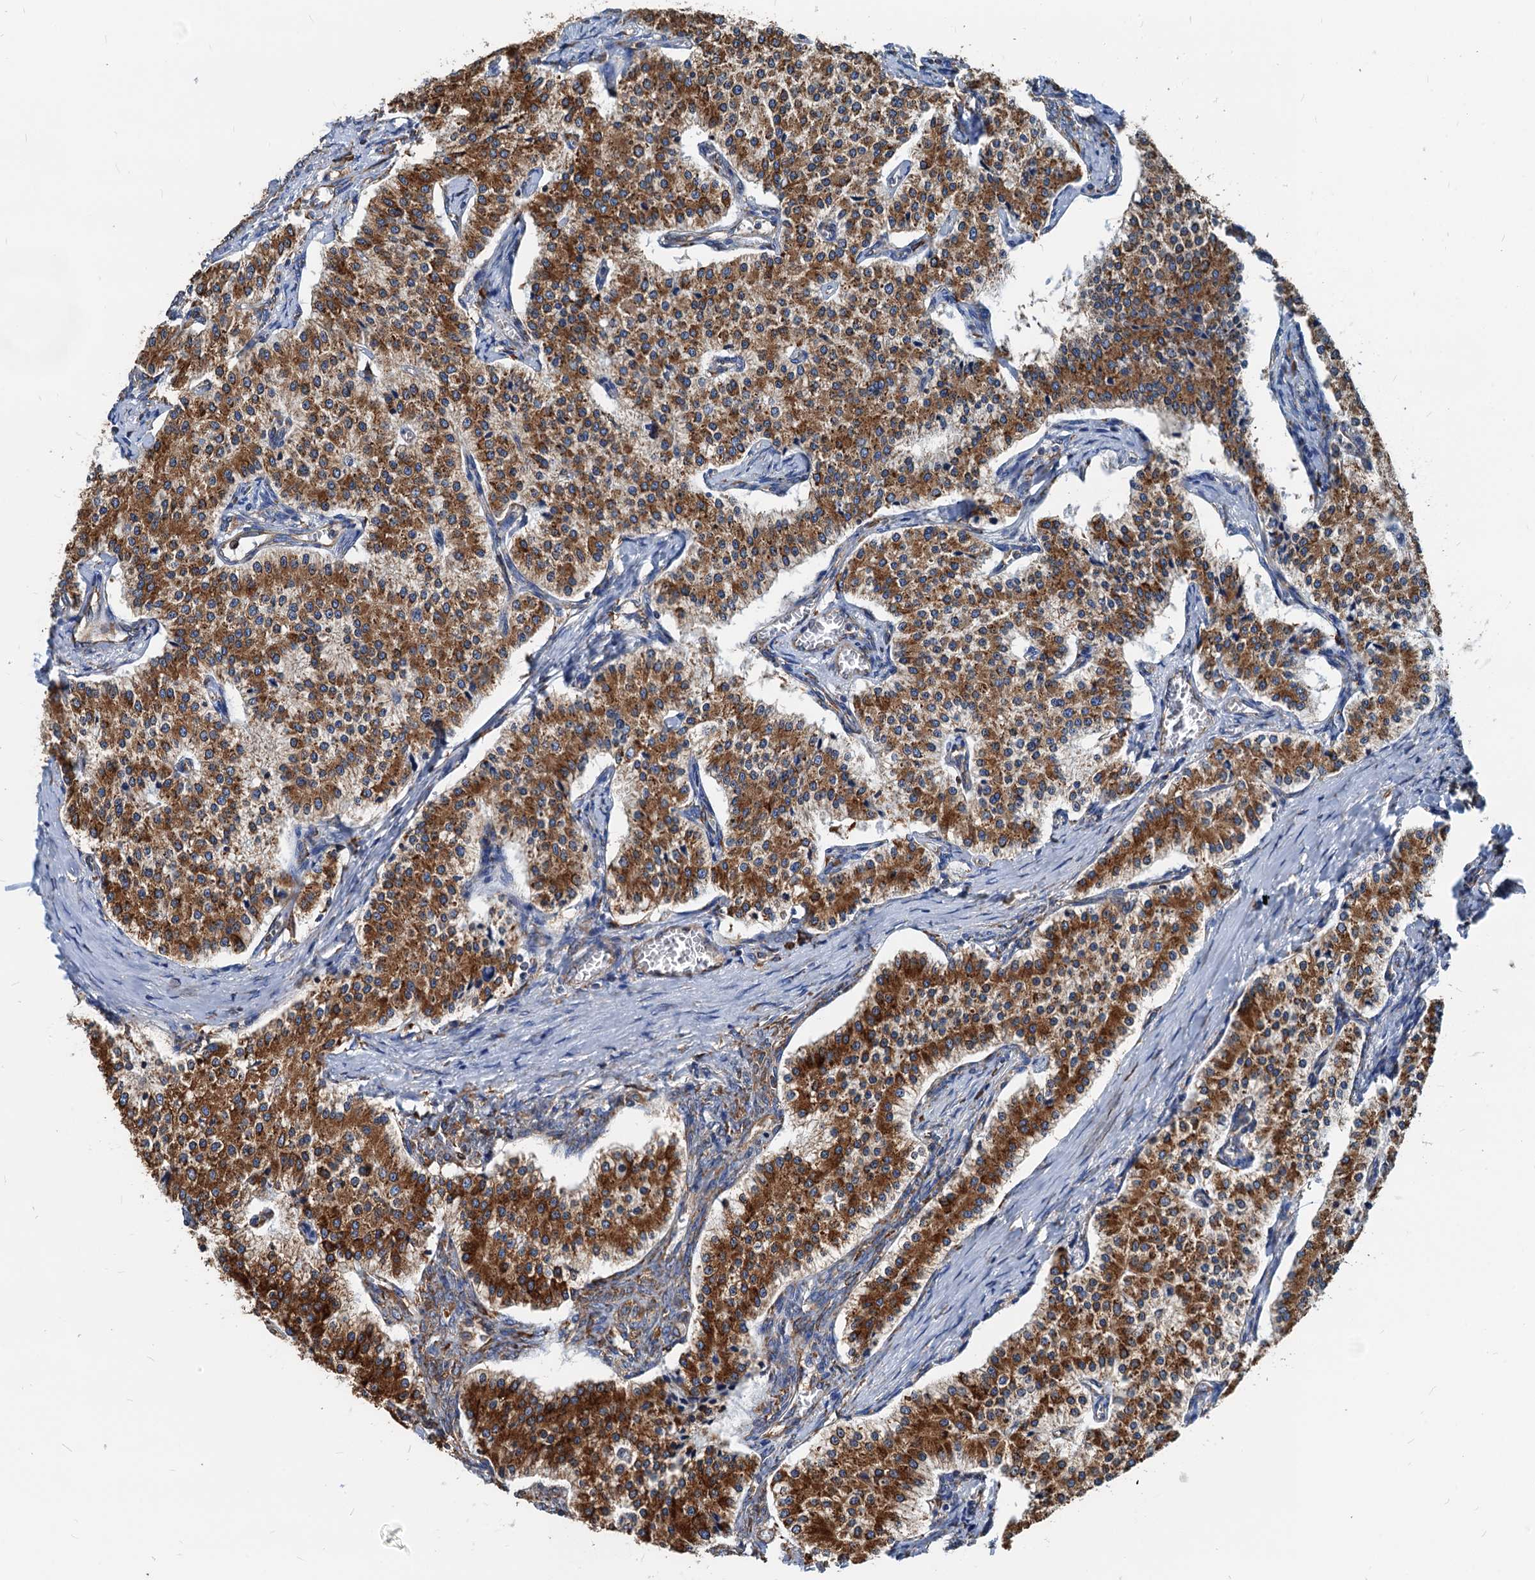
{"staining": {"intensity": "strong", "quantity": ">75%", "location": "cytoplasmic/membranous"}, "tissue": "carcinoid", "cell_type": "Tumor cells", "image_type": "cancer", "snomed": [{"axis": "morphology", "description": "Carcinoid, malignant, NOS"}, {"axis": "topography", "description": "Colon"}], "caption": "Immunohistochemistry staining of carcinoid, which demonstrates high levels of strong cytoplasmic/membranous staining in approximately >75% of tumor cells indicating strong cytoplasmic/membranous protein staining. The staining was performed using DAB (3,3'-diaminobenzidine) (brown) for protein detection and nuclei were counterstained in hematoxylin (blue).", "gene": "HSPA5", "patient": {"sex": "female", "age": 52}}